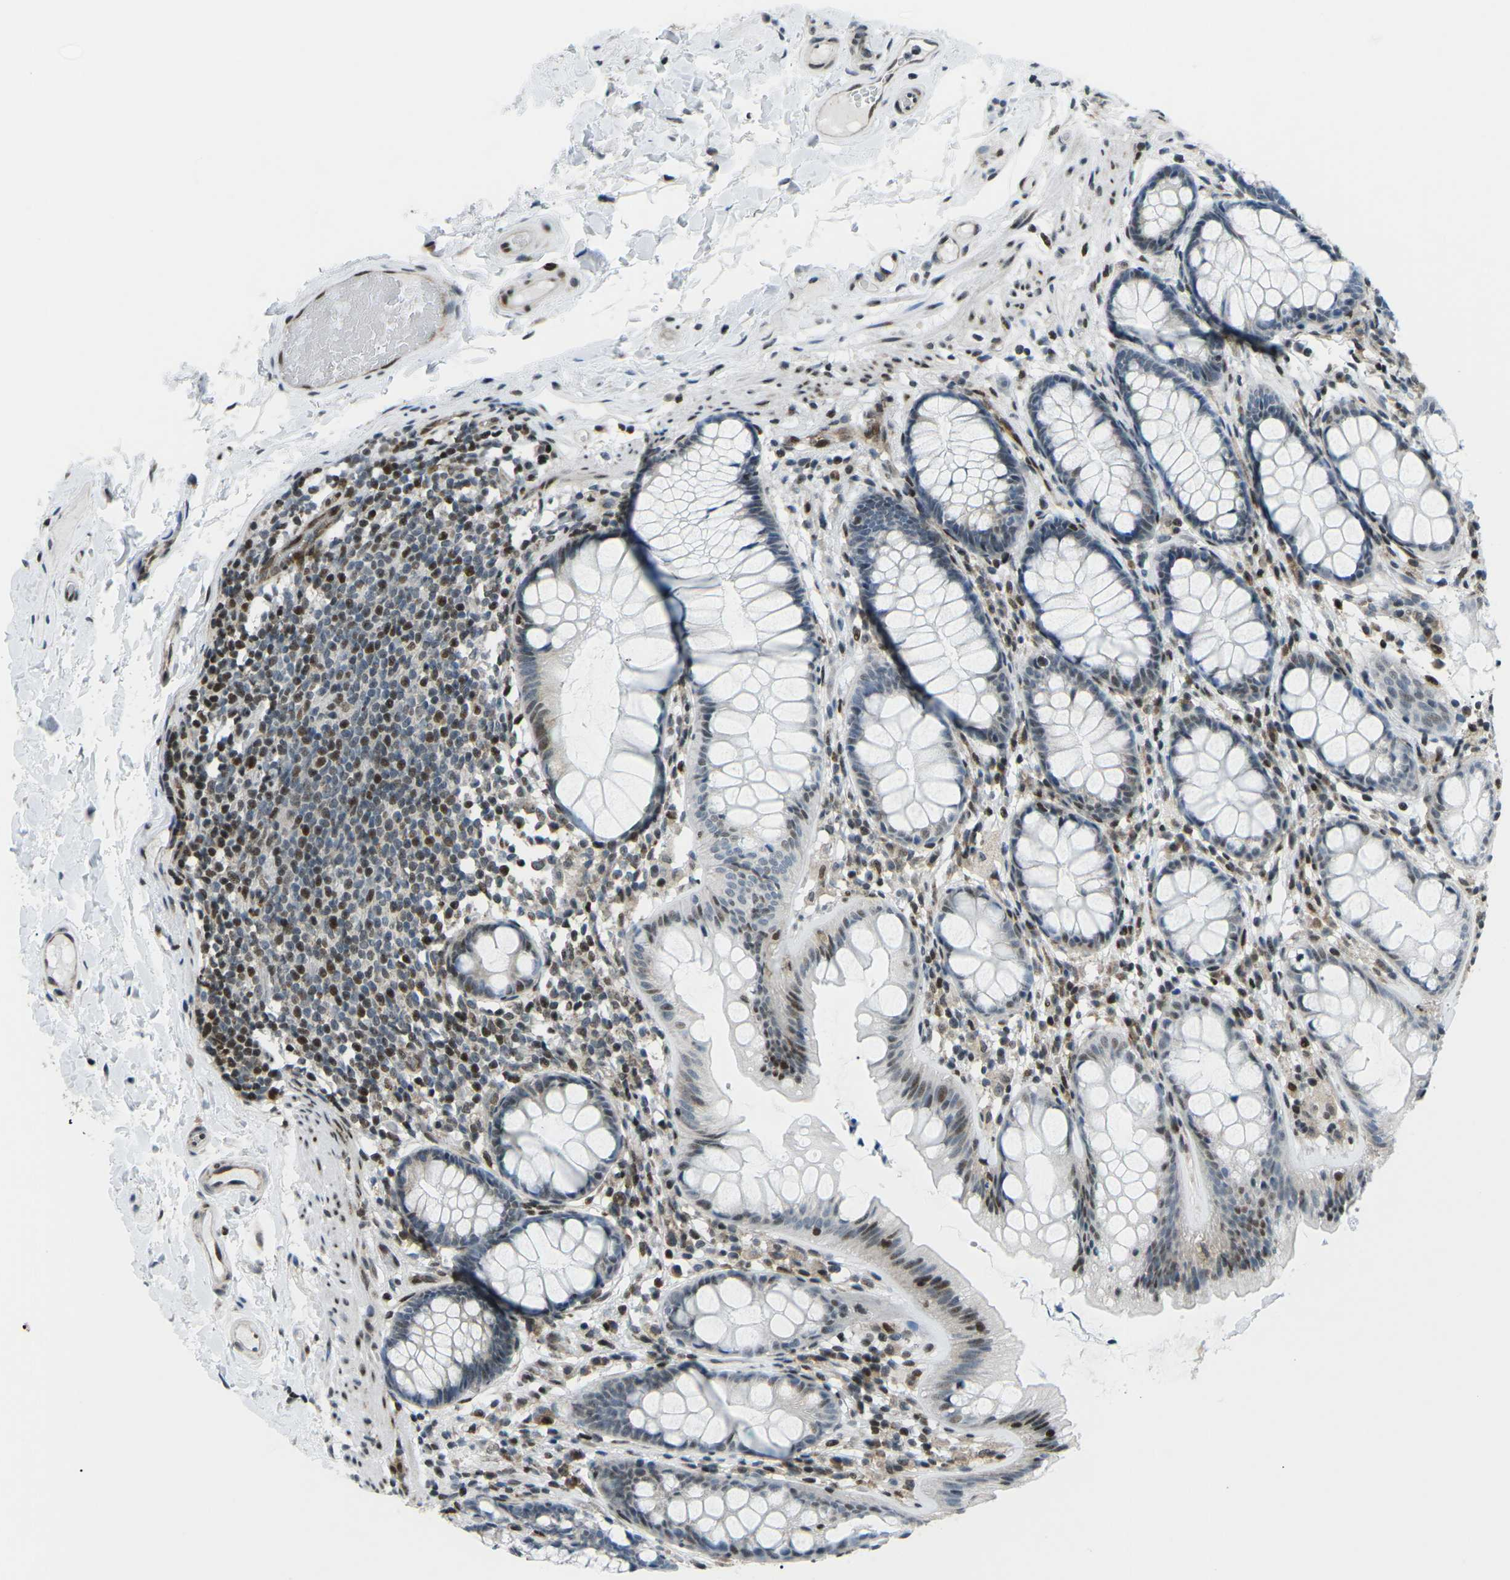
{"staining": {"intensity": "moderate", "quantity": ">75%", "location": "cytoplasmic/membranous"}, "tissue": "colon", "cell_type": "Endothelial cells", "image_type": "normal", "snomed": [{"axis": "morphology", "description": "Normal tissue, NOS"}, {"axis": "topography", "description": "Colon"}], "caption": "A photomicrograph showing moderate cytoplasmic/membranous positivity in about >75% of endothelial cells in benign colon, as visualized by brown immunohistochemical staining.", "gene": "MBNL1", "patient": {"sex": "female", "age": 56}}